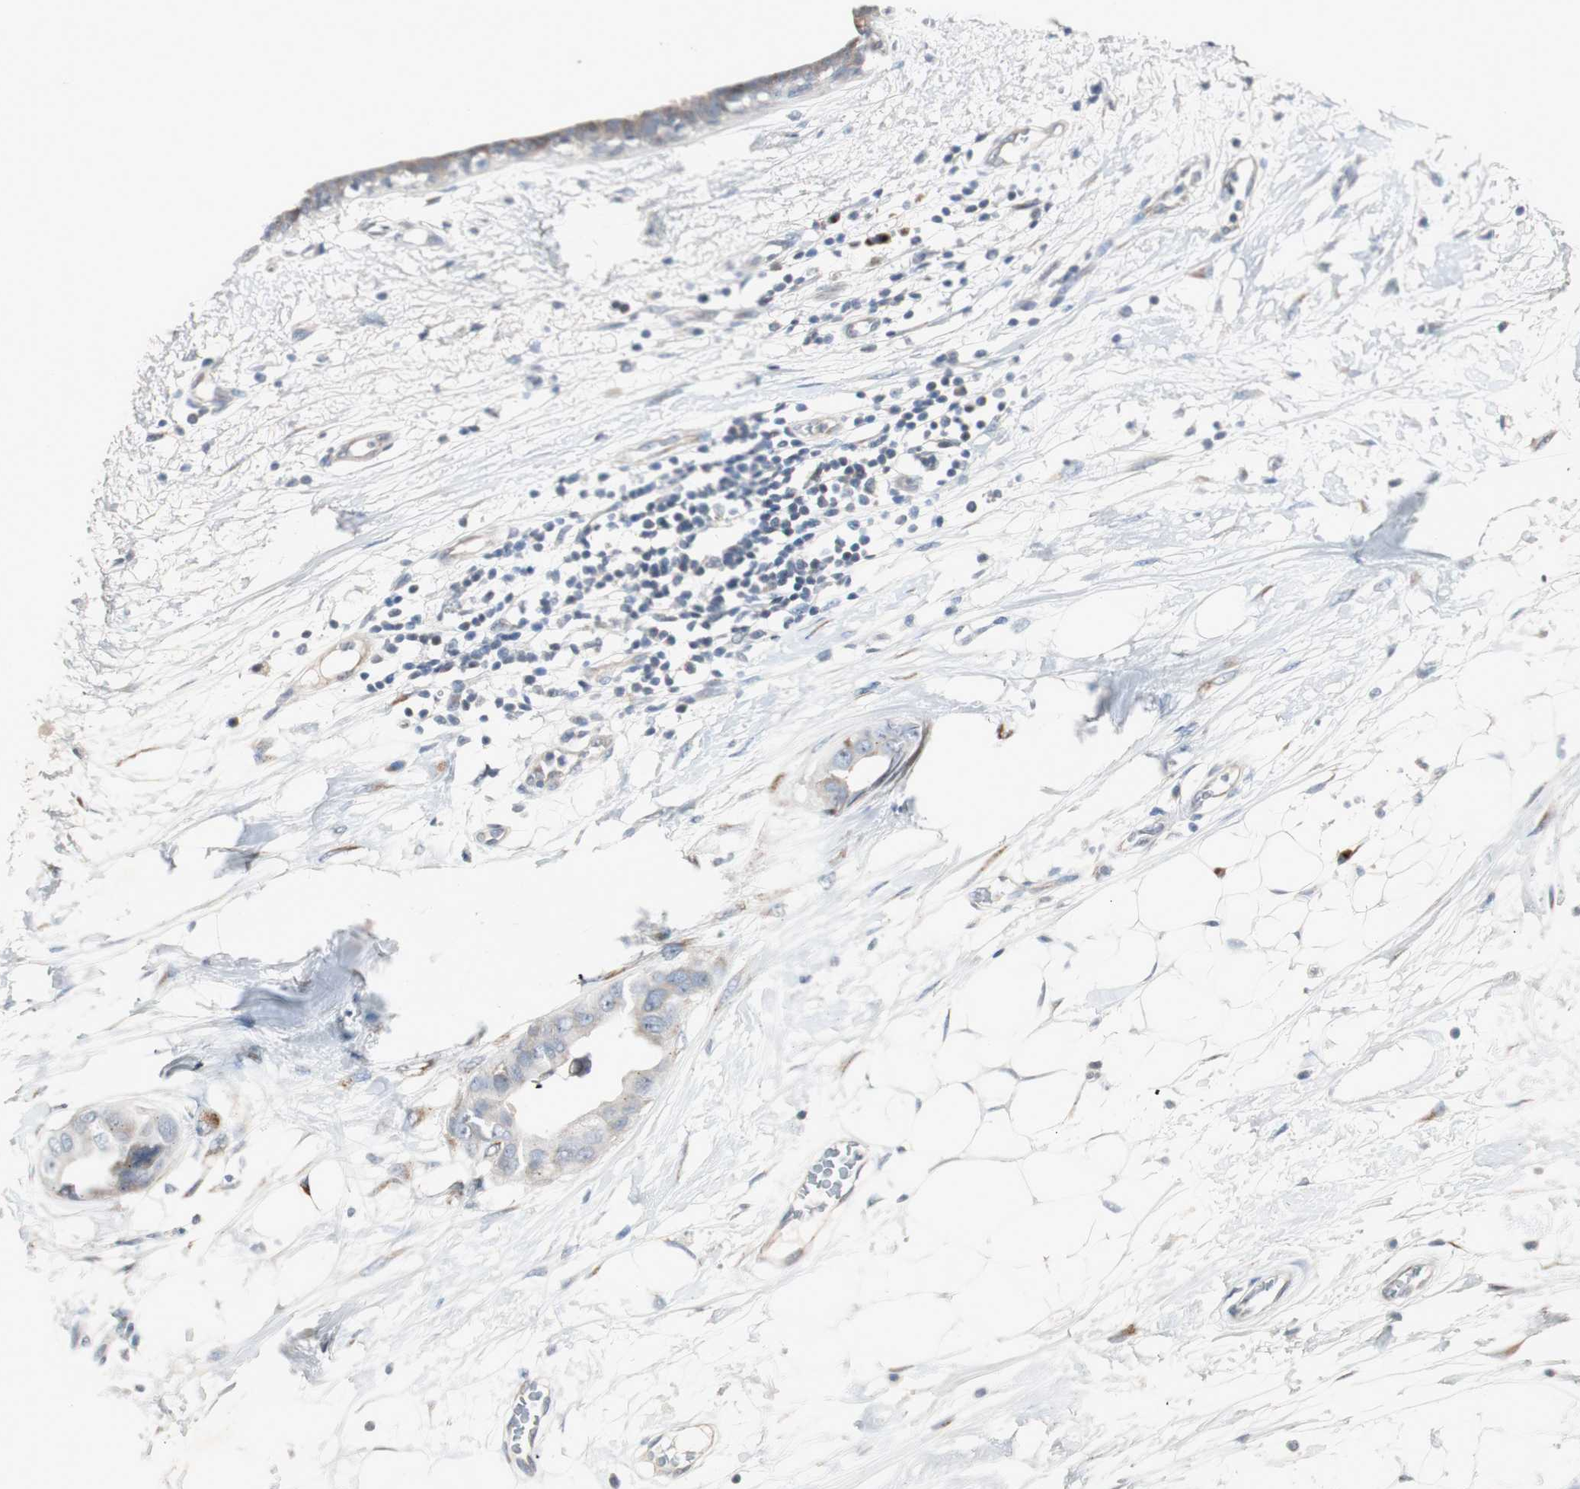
{"staining": {"intensity": "moderate", "quantity": ">75%", "location": "cytoplasmic/membranous"}, "tissue": "breast cancer", "cell_type": "Tumor cells", "image_type": "cancer", "snomed": [{"axis": "morphology", "description": "Duct carcinoma"}, {"axis": "topography", "description": "Breast"}], "caption": "This image demonstrates IHC staining of breast cancer, with medium moderate cytoplasmic/membranous expression in about >75% of tumor cells.", "gene": "SOX30", "patient": {"sex": "female", "age": 40}}